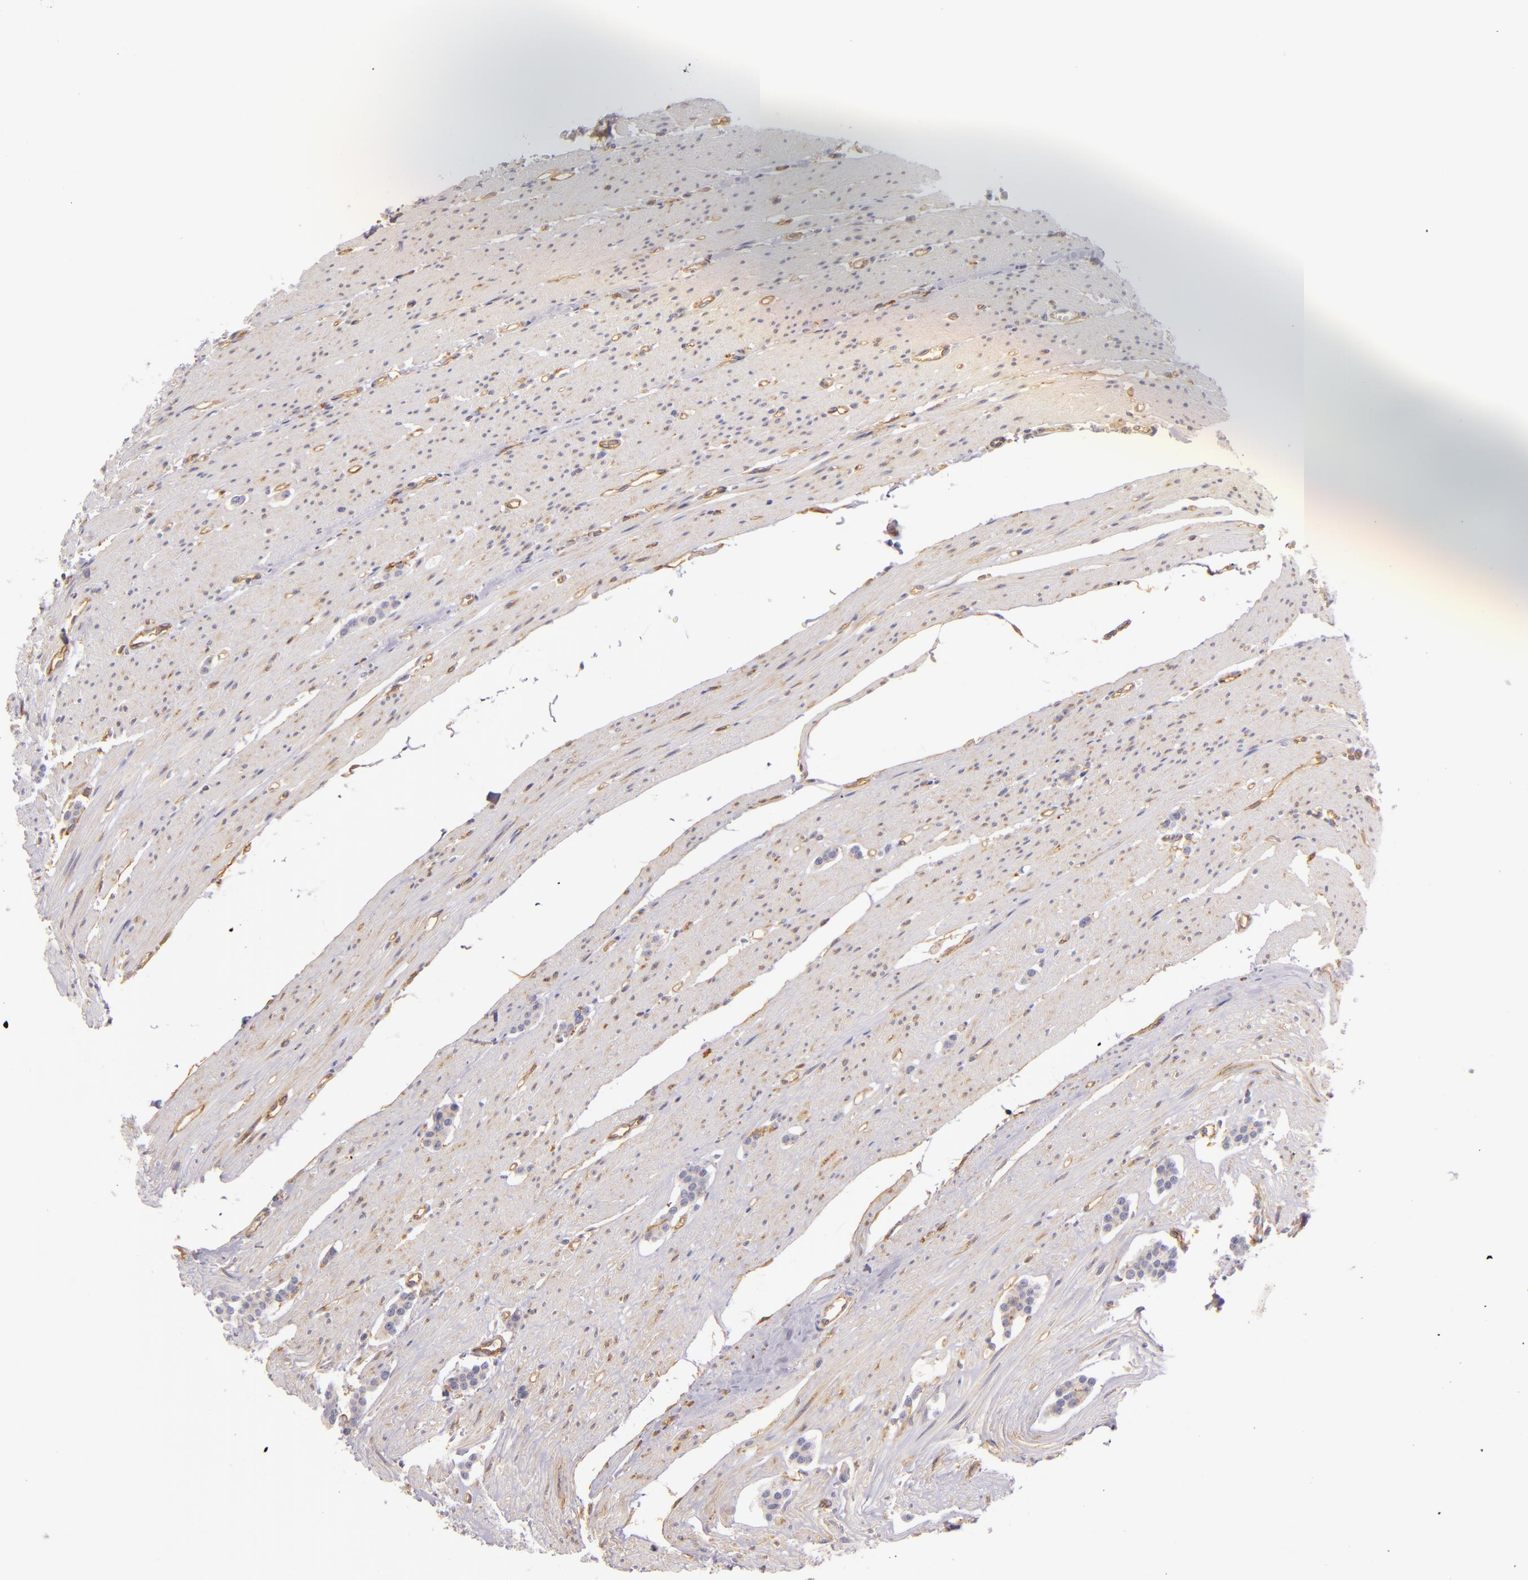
{"staining": {"intensity": "weak", "quantity": "<25%", "location": "cytoplasmic/membranous"}, "tissue": "carcinoid", "cell_type": "Tumor cells", "image_type": "cancer", "snomed": [{"axis": "morphology", "description": "Carcinoid, malignant, NOS"}, {"axis": "topography", "description": "Small intestine"}], "caption": "High power microscopy photomicrograph of an immunohistochemistry photomicrograph of carcinoid (malignant), revealing no significant positivity in tumor cells. Brightfield microscopy of immunohistochemistry (IHC) stained with DAB (brown) and hematoxylin (blue), captured at high magnification.", "gene": "CTSF", "patient": {"sex": "male", "age": 60}}